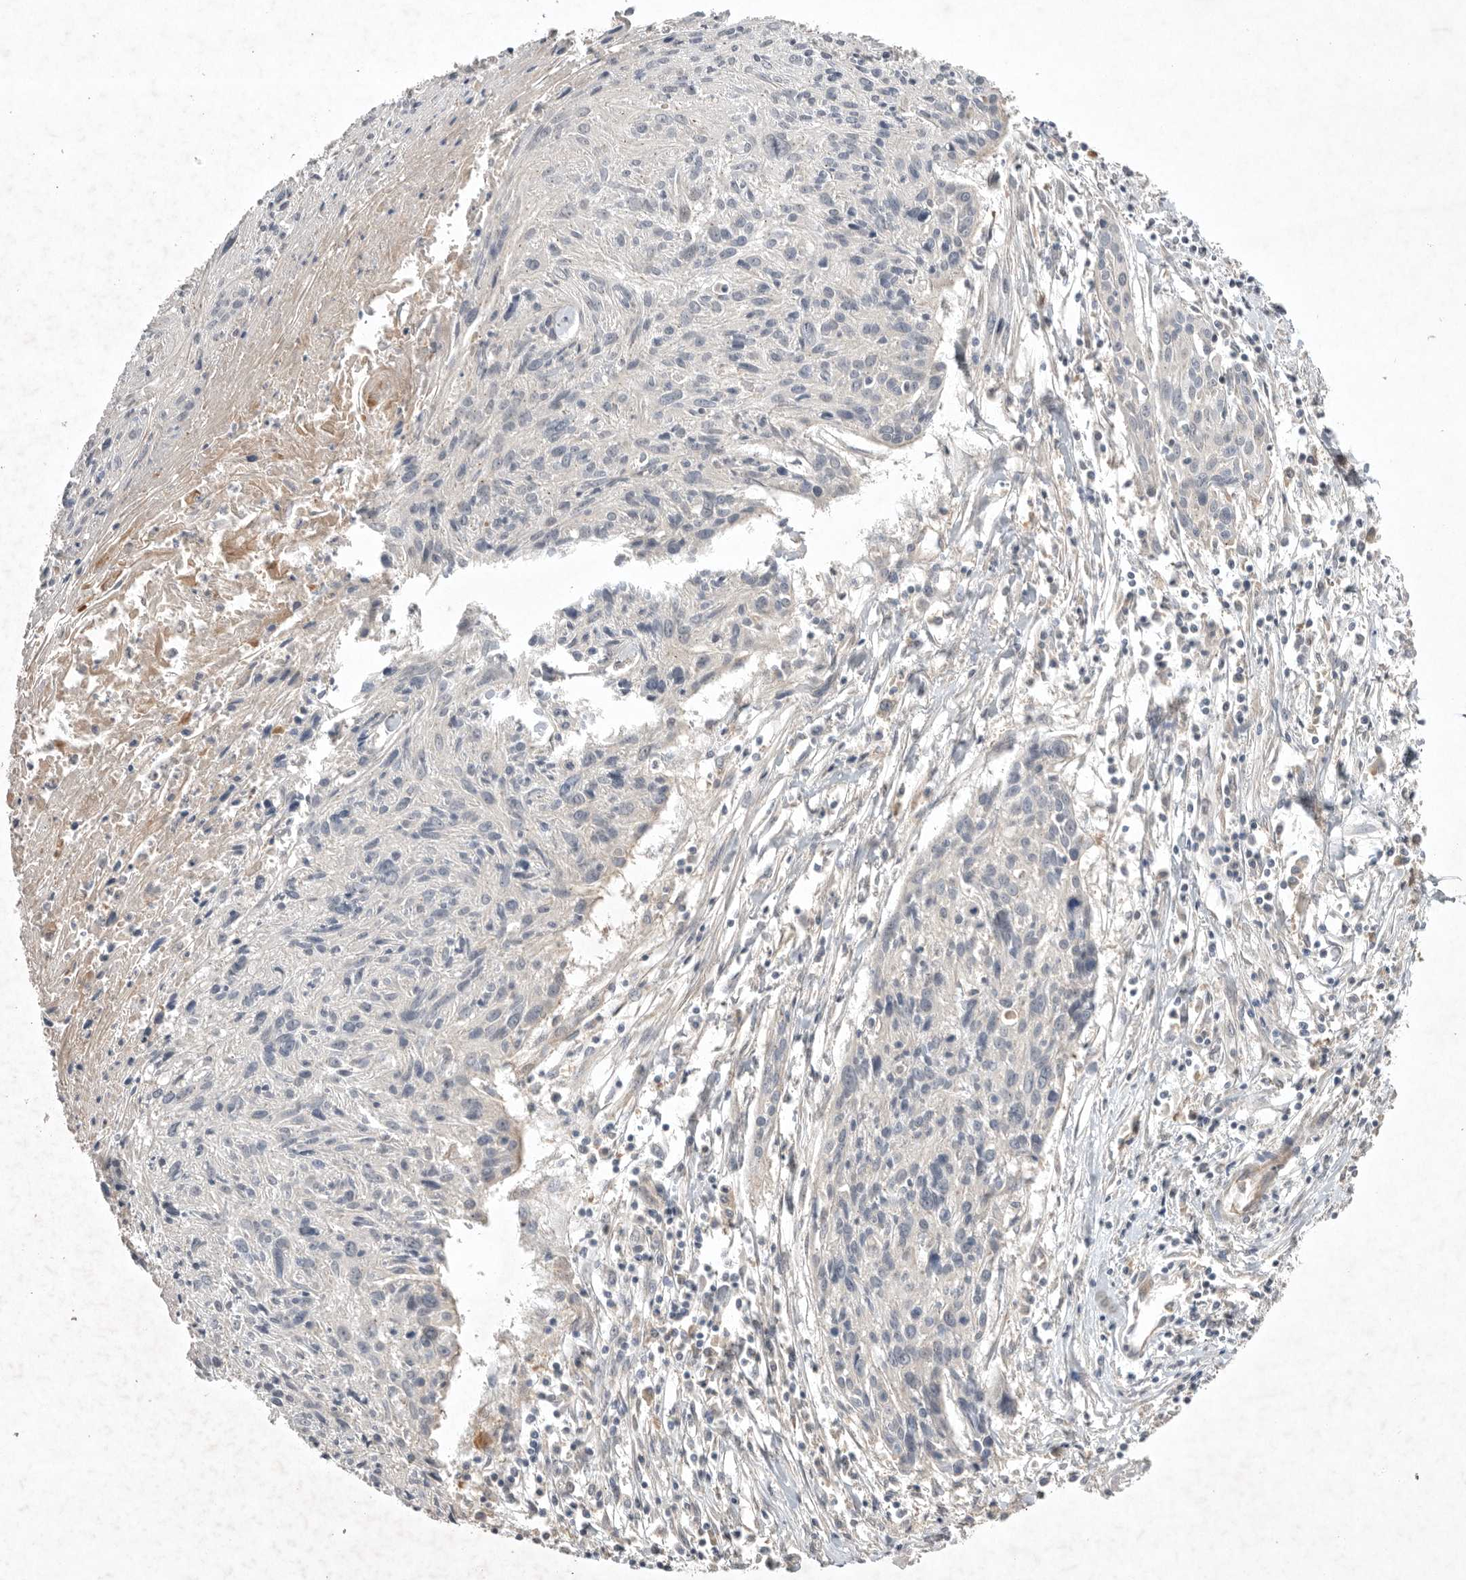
{"staining": {"intensity": "negative", "quantity": "none", "location": "none"}, "tissue": "cervical cancer", "cell_type": "Tumor cells", "image_type": "cancer", "snomed": [{"axis": "morphology", "description": "Squamous cell carcinoma, NOS"}, {"axis": "topography", "description": "Cervix"}], "caption": "There is no significant staining in tumor cells of cervical squamous cell carcinoma.", "gene": "NRCAM", "patient": {"sex": "female", "age": 51}}